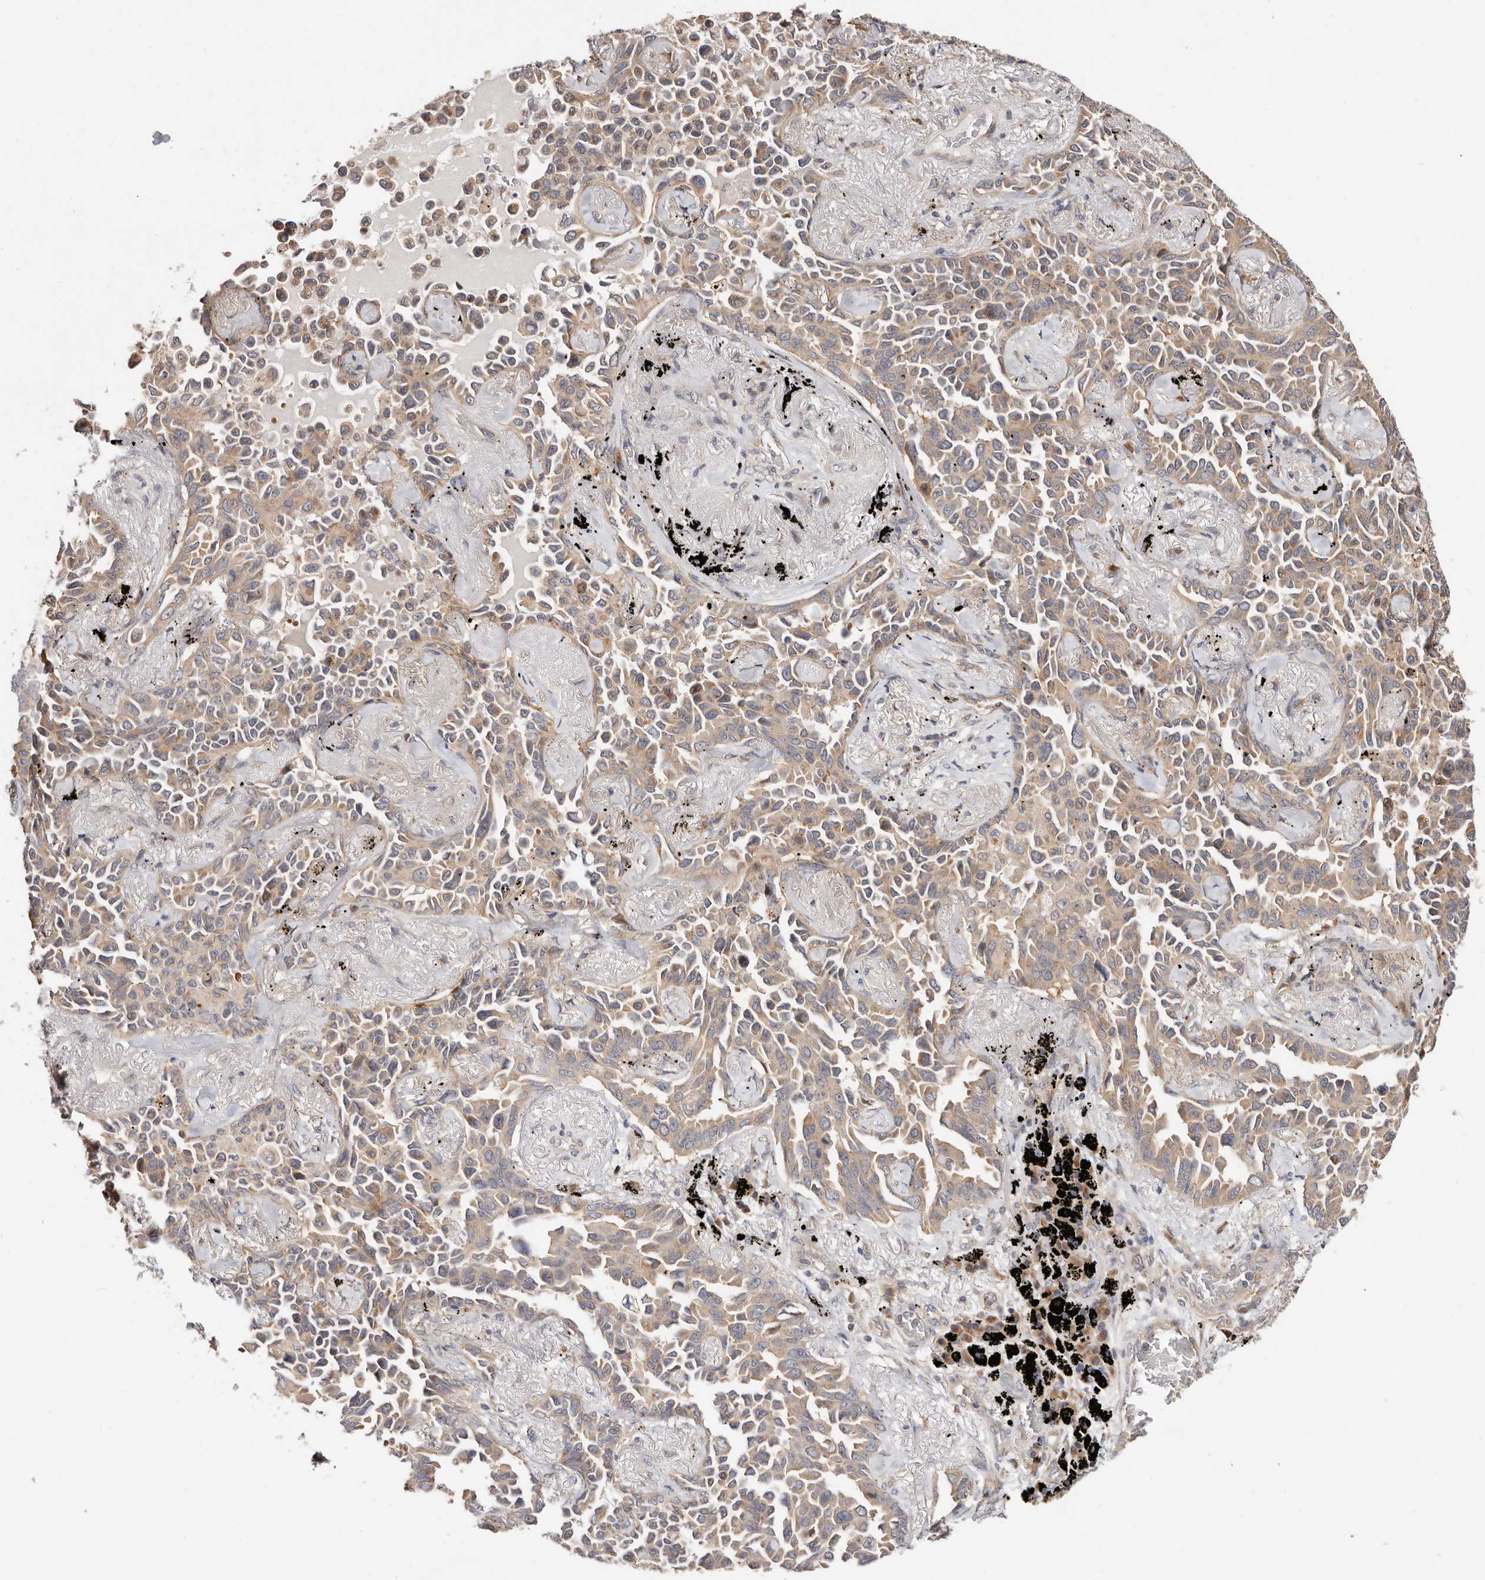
{"staining": {"intensity": "weak", "quantity": ">75%", "location": "cytoplasmic/membranous"}, "tissue": "lung cancer", "cell_type": "Tumor cells", "image_type": "cancer", "snomed": [{"axis": "morphology", "description": "Adenocarcinoma, NOS"}, {"axis": "topography", "description": "Lung"}], "caption": "DAB (3,3'-diaminobenzidine) immunohistochemical staining of adenocarcinoma (lung) exhibits weak cytoplasmic/membranous protein expression in approximately >75% of tumor cells.", "gene": "USP33", "patient": {"sex": "female", "age": 67}}